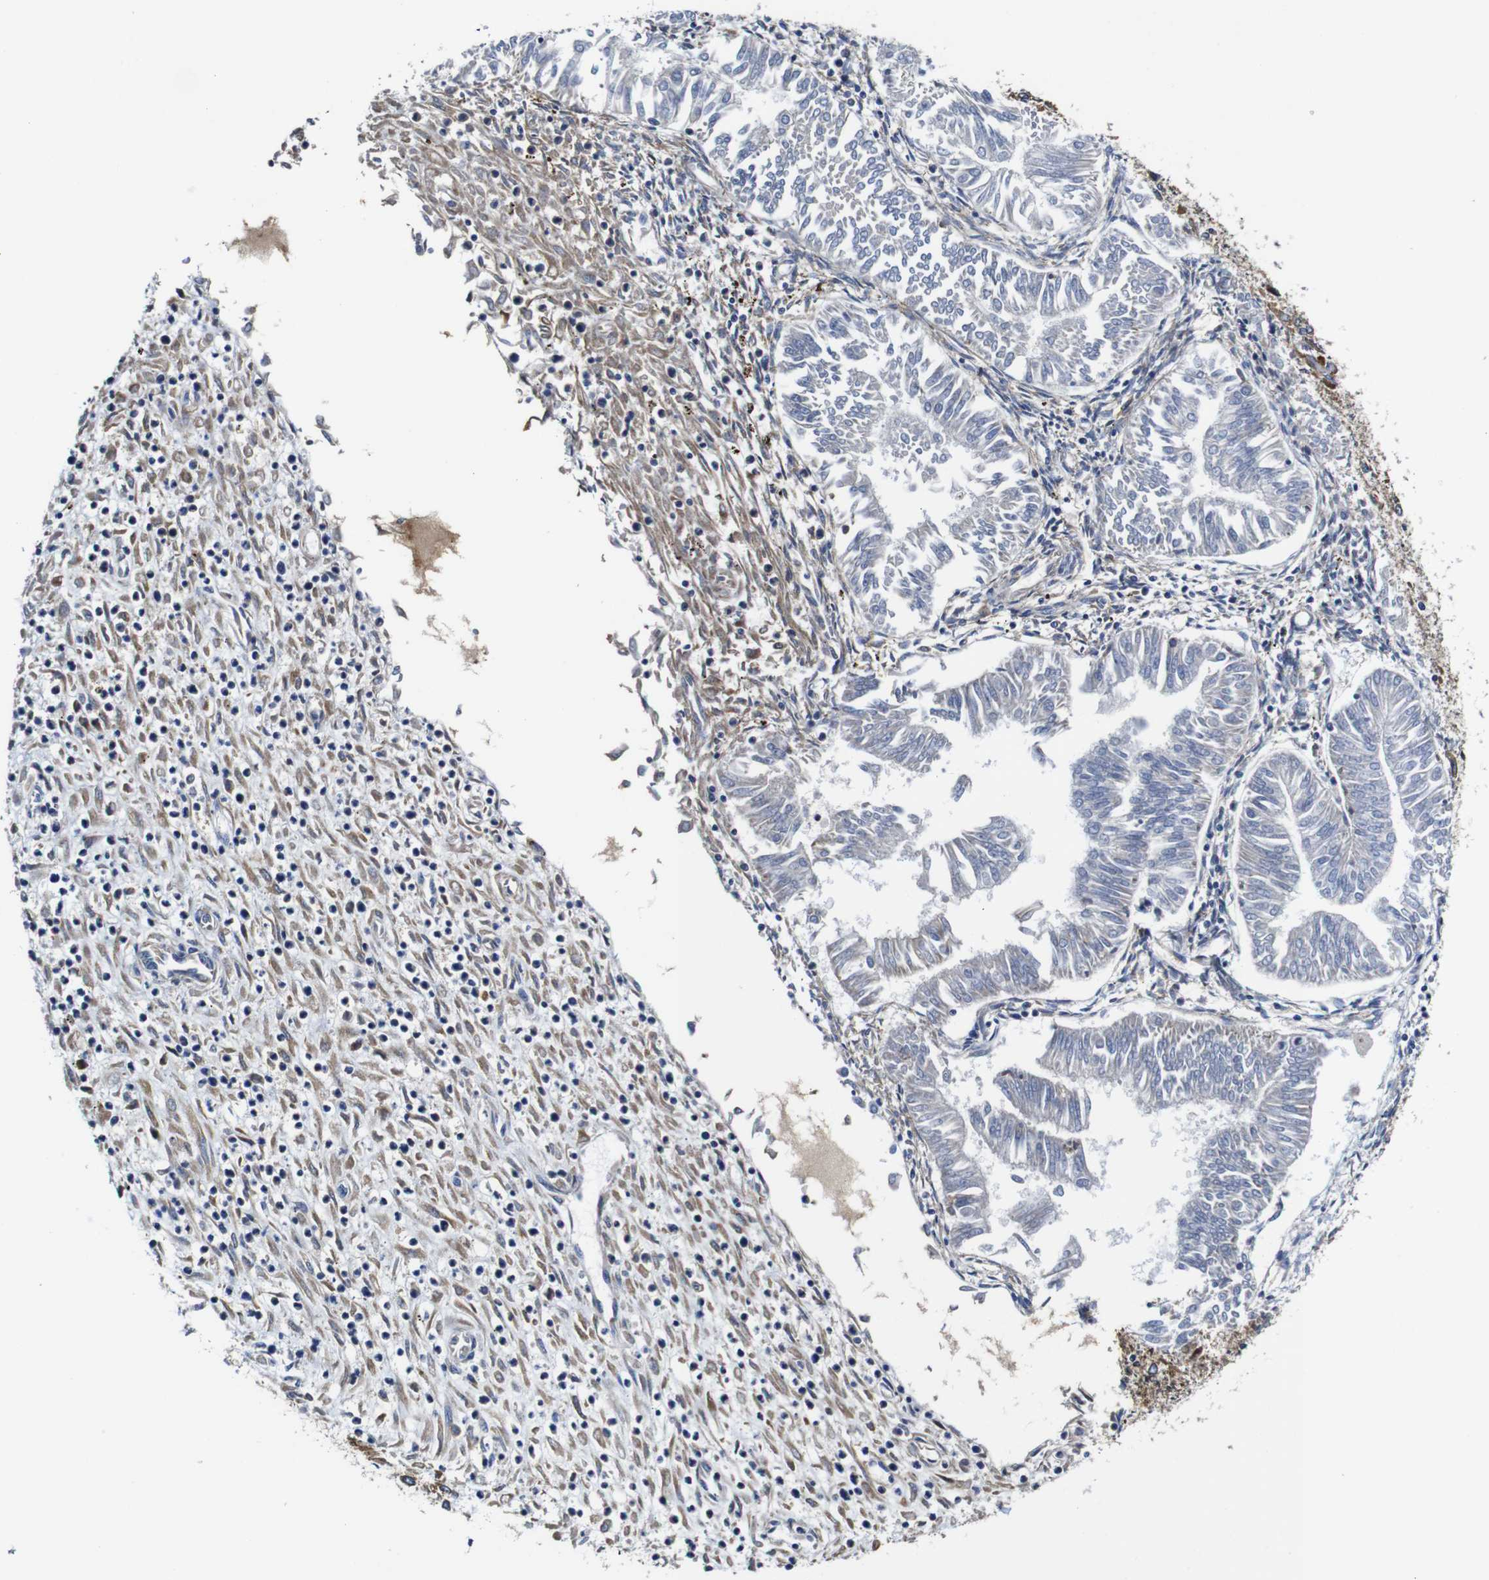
{"staining": {"intensity": "negative", "quantity": "none", "location": "none"}, "tissue": "endometrial cancer", "cell_type": "Tumor cells", "image_type": "cancer", "snomed": [{"axis": "morphology", "description": "Adenocarcinoma, NOS"}, {"axis": "topography", "description": "Endometrium"}], "caption": "Adenocarcinoma (endometrial) was stained to show a protein in brown. There is no significant staining in tumor cells. (Brightfield microscopy of DAB IHC at high magnification).", "gene": "CLCC1", "patient": {"sex": "female", "age": 53}}